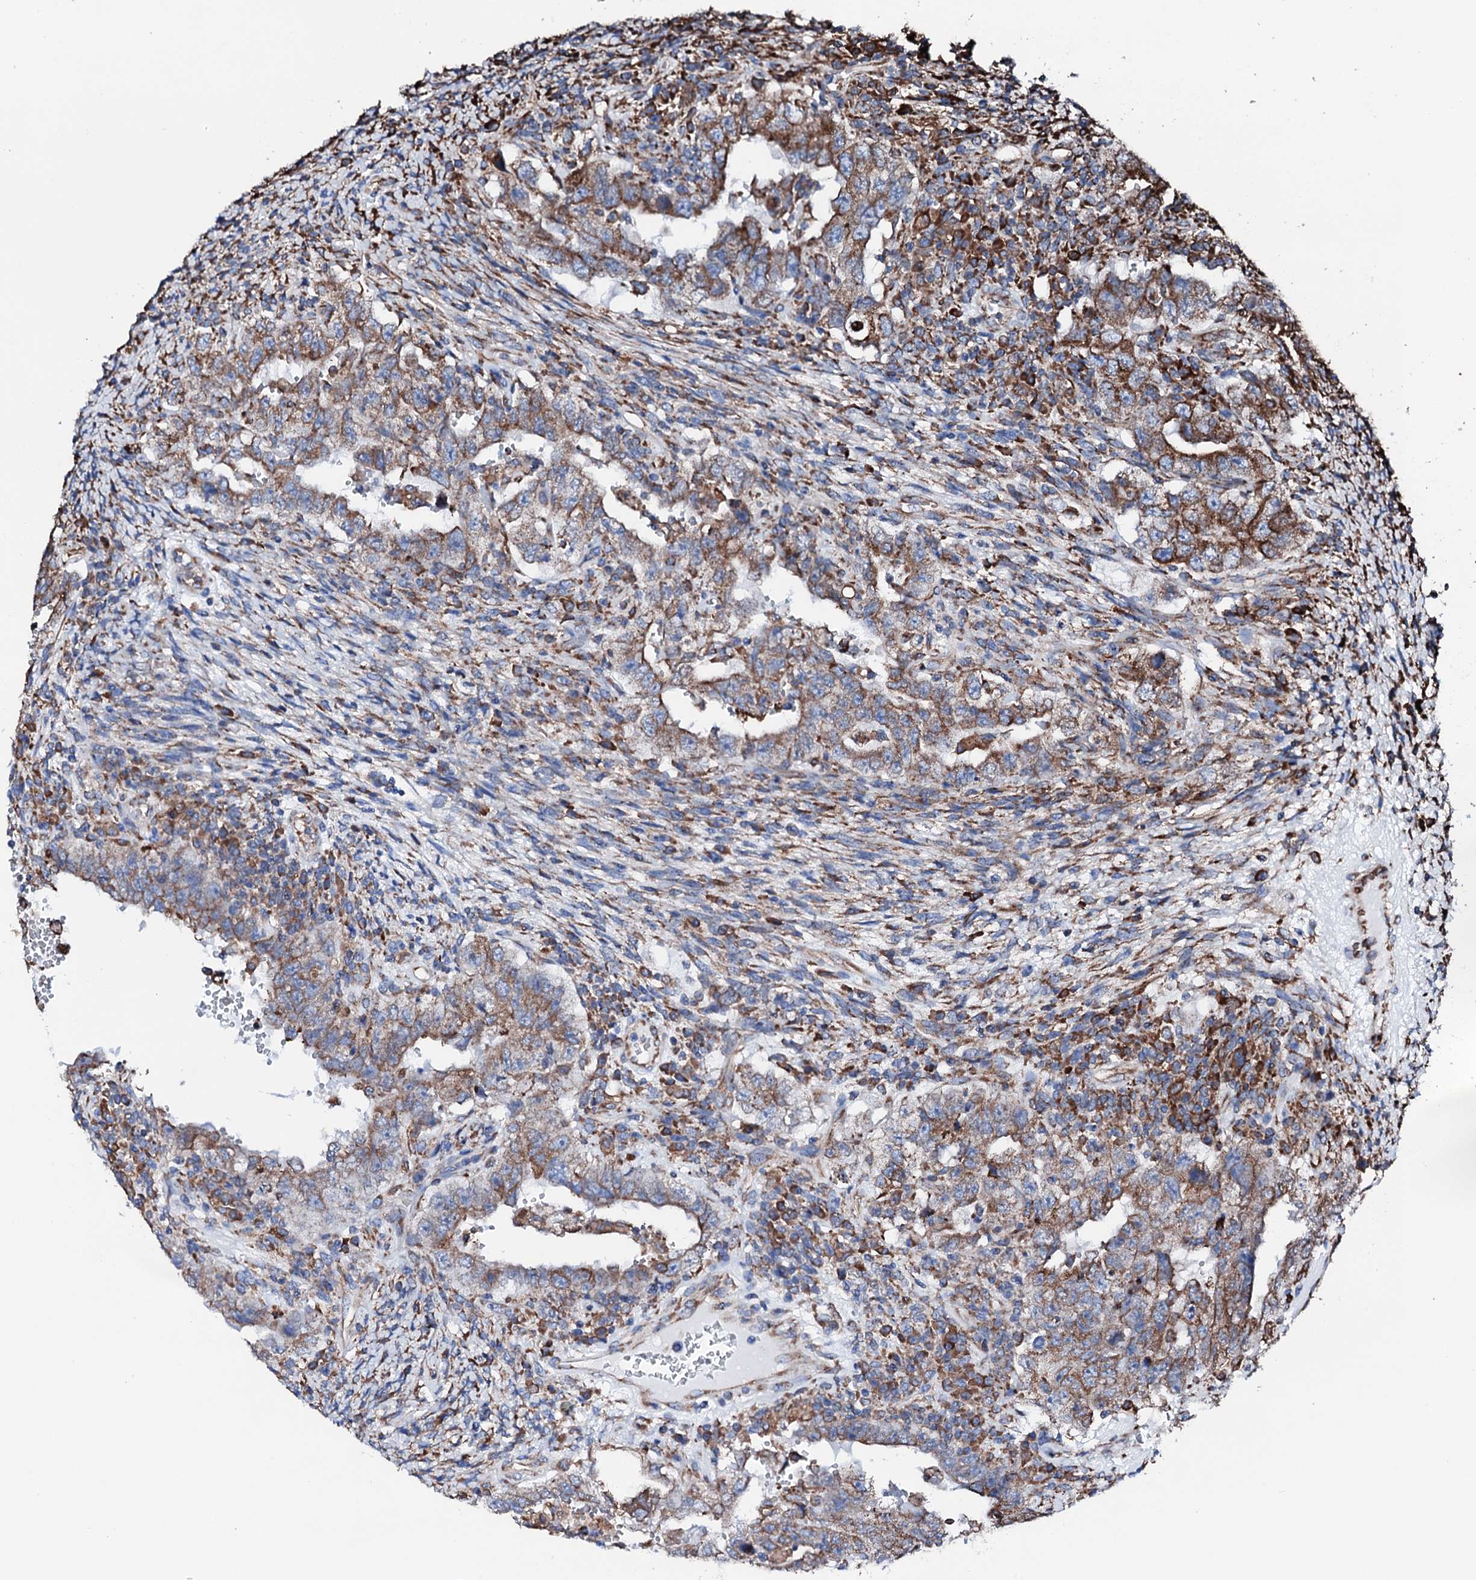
{"staining": {"intensity": "moderate", "quantity": ">75%", "location": "cytoplasmic/membranous"}, "tissue": "testis cancer", "cell_type": "Tumor cells", "image_type": "cancer", "snomed": [{"axis": "morphology", "description": "Carcinoma, Embryonal, NOS"}, {"axis": "topography", "description": "Testis"}], "caption": "Protein expression analysis of embryonal carcinoma (testis) exhibits moderate cytoplasmic/membranous positivity in approximately >75% of tumor cells. The staining is performed using DAB (3,3'-diaminobenzidine) brown chromogen to label protein expression. The nuclei are counter-stained blue using hematoxylin.", "gene": "AMDHD1", "patient": {"sex": "male", "age": 26}}